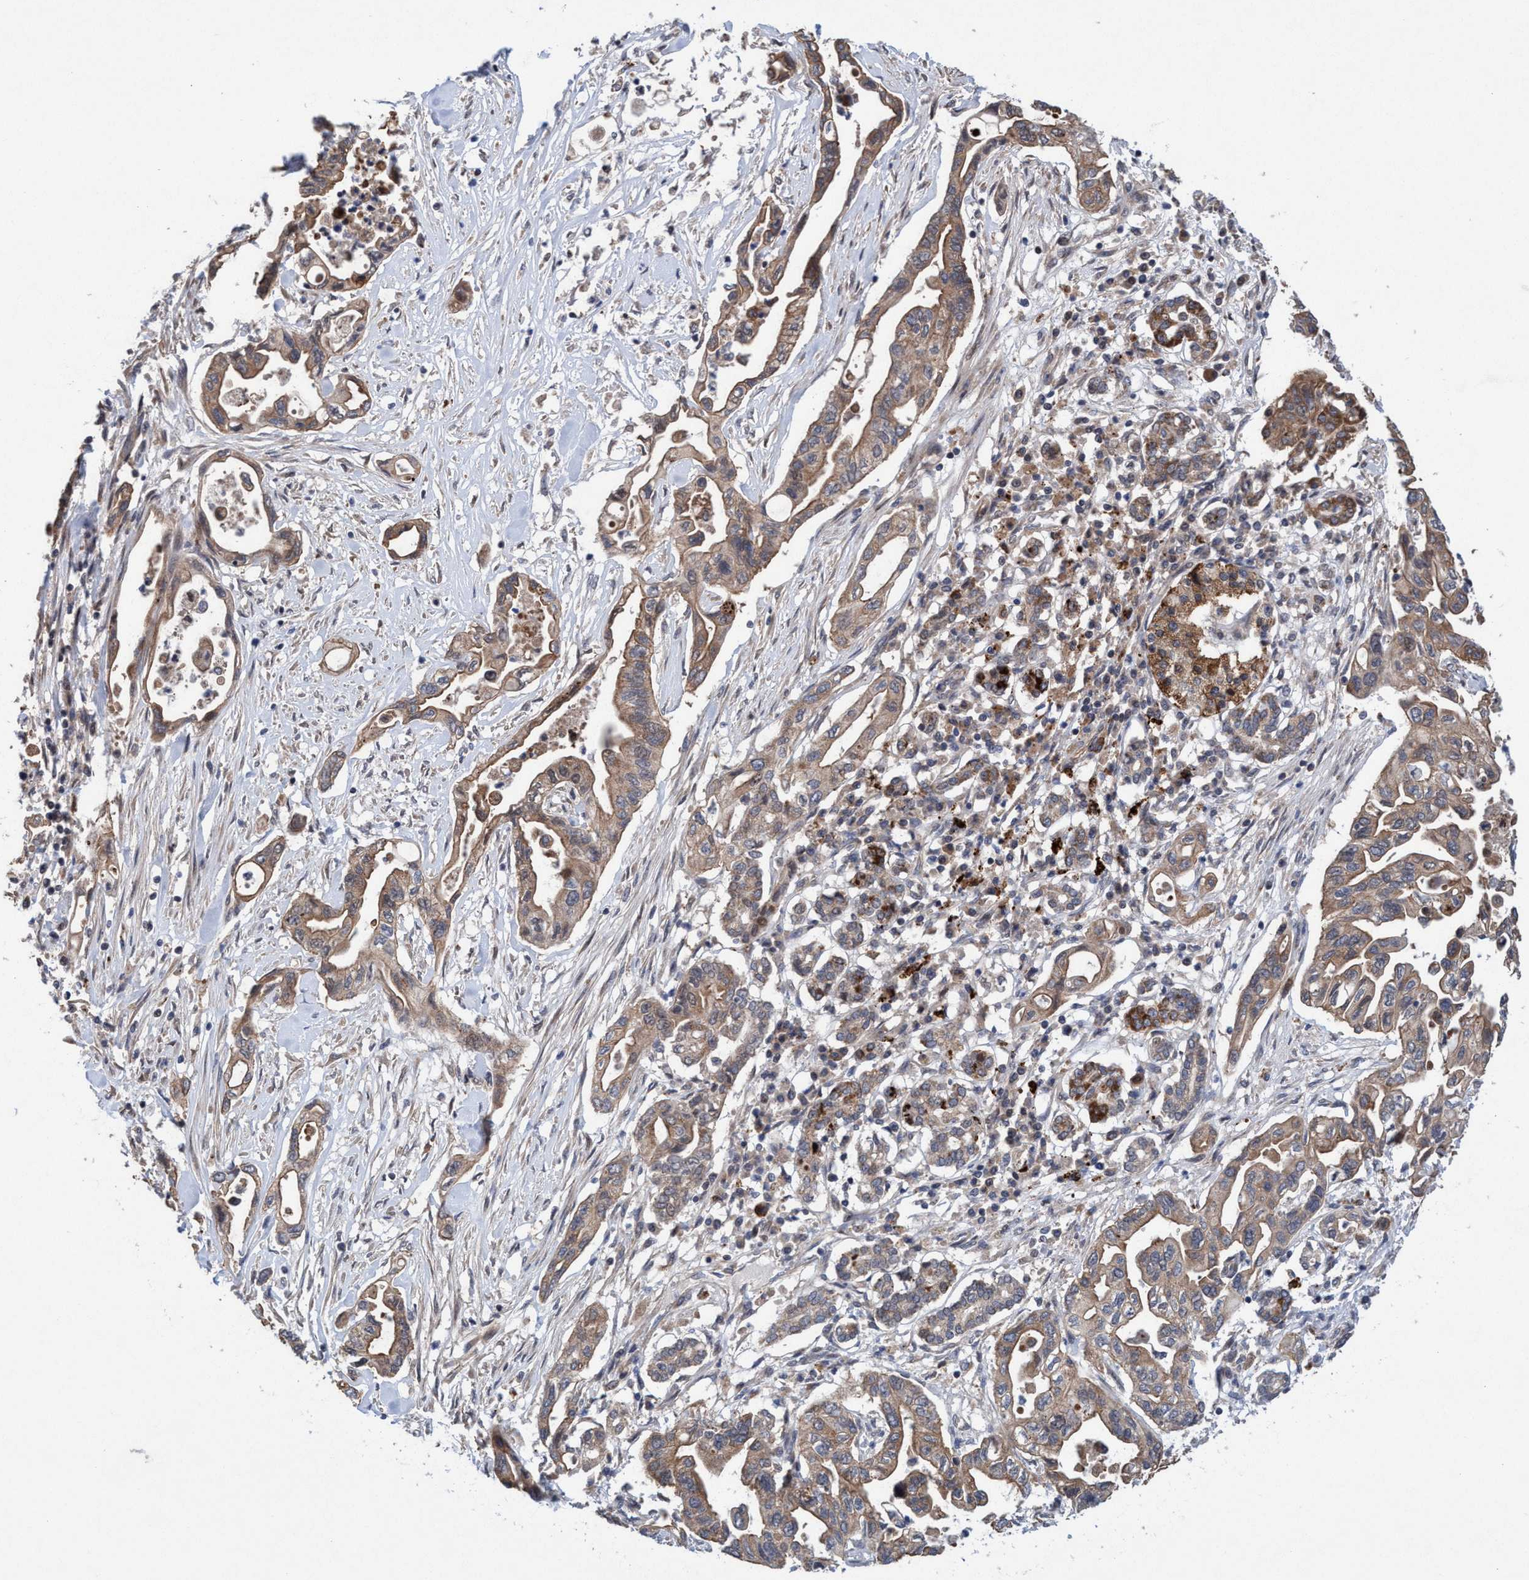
{"staining": {"intensity": "moderate", "quantity": ">75%", "location": "cytoplasmic/membranous"}, "tissue": "pancreatic cancer", "cell_type": "Tumor cells", "image_type": "cancer", "snomed": [{"axis": "morphology", "description": "Adenocarcinoma, NOS"}, {"axis": "topography", "description": "Pancreas"}], "caption": "Immunohistochemical staining of adenocarcinoma (pancreatic) displays medium levels of moderate cytoplasmic/membranous expression in about >75% of tumor cells. The staining was performed using DAB (3,3'-diaminobenzidine) to visualize the protein expression in brown, while the nuclei were stained in blue with hematoxylin (Magnification: 20x).", "gene": "P2RY14", "patient": {"sex": "female", "age": 57}}